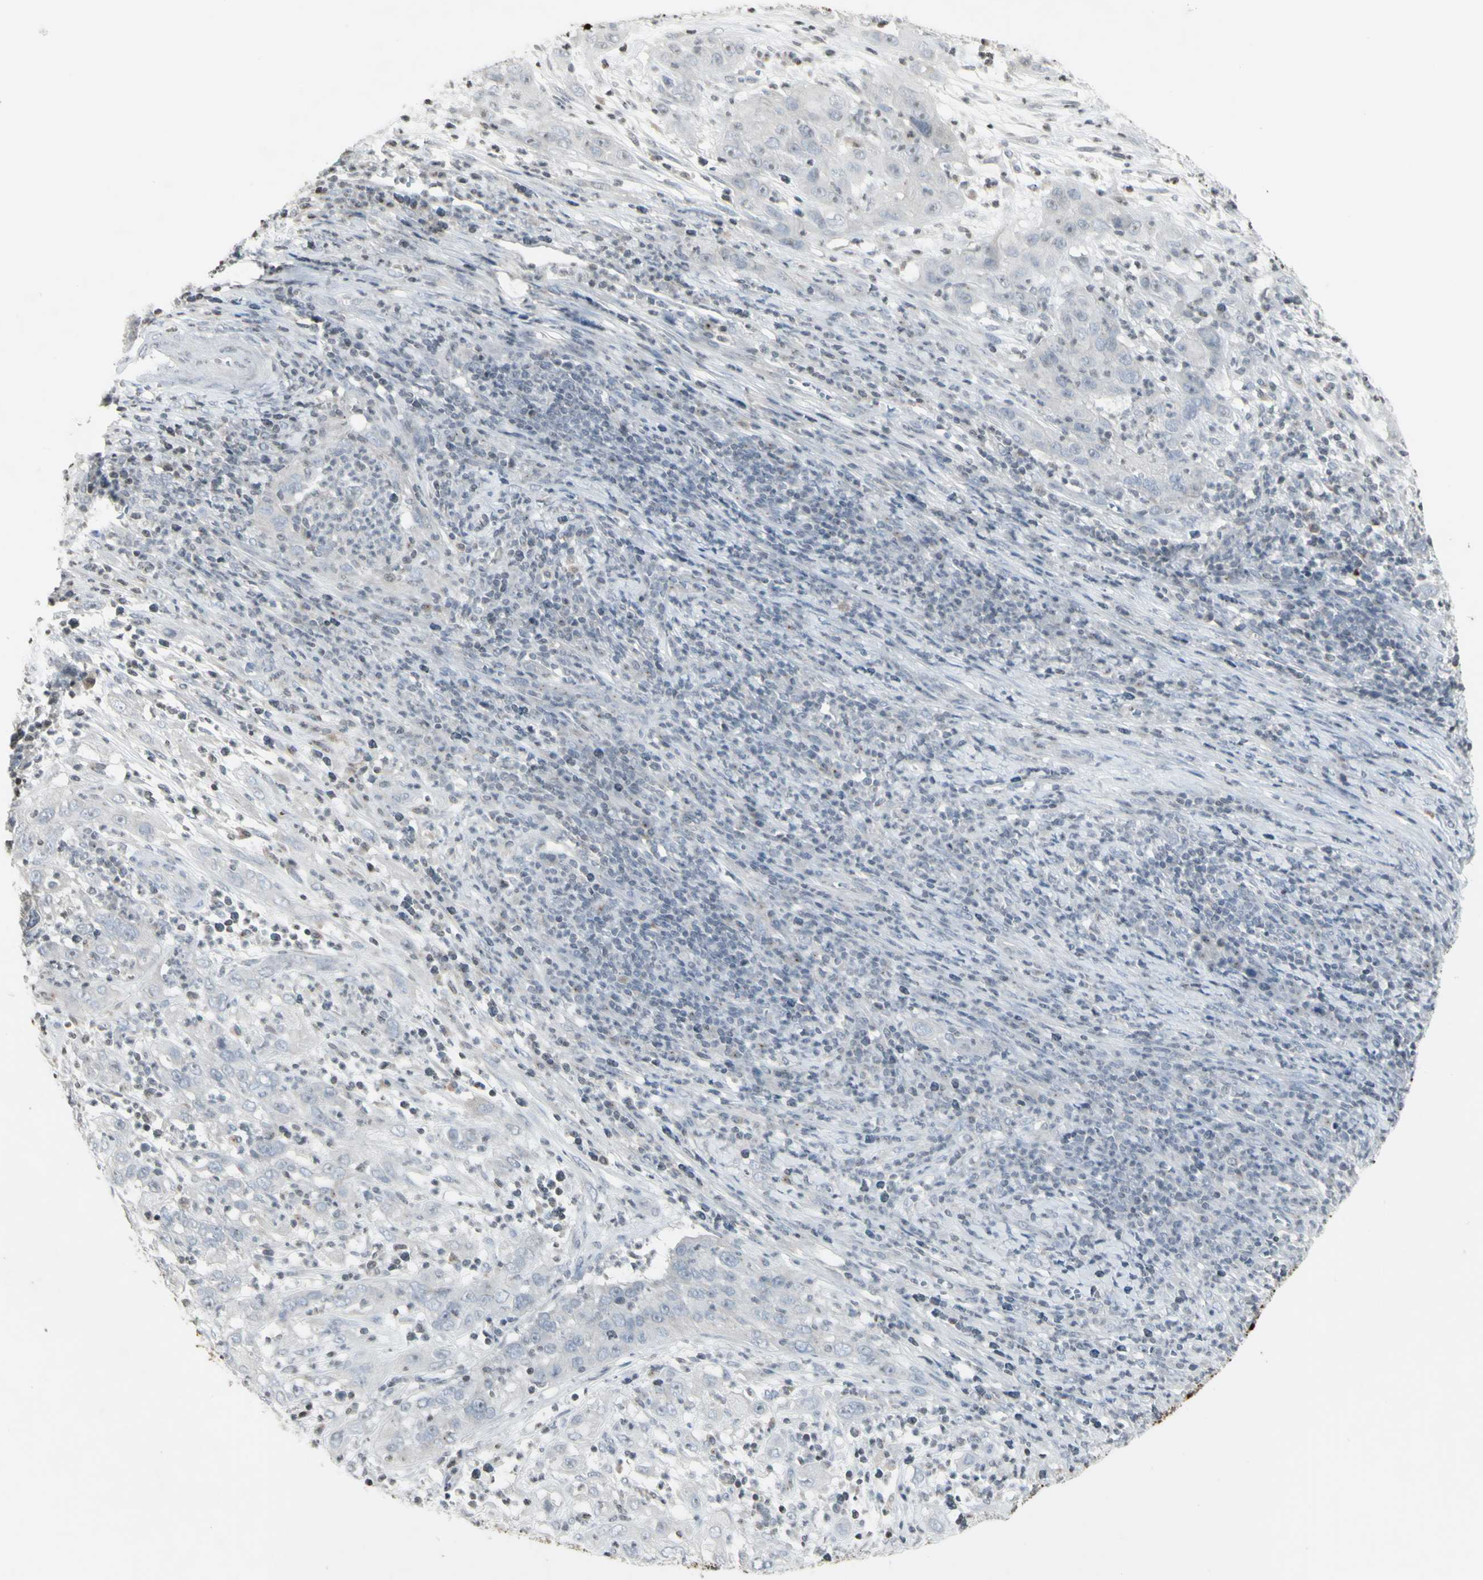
{"staining": {"intensity": "negative", "quantity": "none", "location": "none"}, "tissue": "cervical cancer", "cell_type": "Tumor cells", "image_type": "cancer", "snomed": [{"axis": "morphology", "description": "Squamous cell carcinoma, NOS"}, {"axis": "topography", "description": "Cervix"}], "caption": "Immunohistochemistry (IHC) micrograph of cervical squamous cell carcinoma stained for a protein (brown), which demonstrates no staining in tumor cells. Nuclei are stained in blue.", "gene": "MUC5AC", "patient": {"sex": "female", "age": 32}}